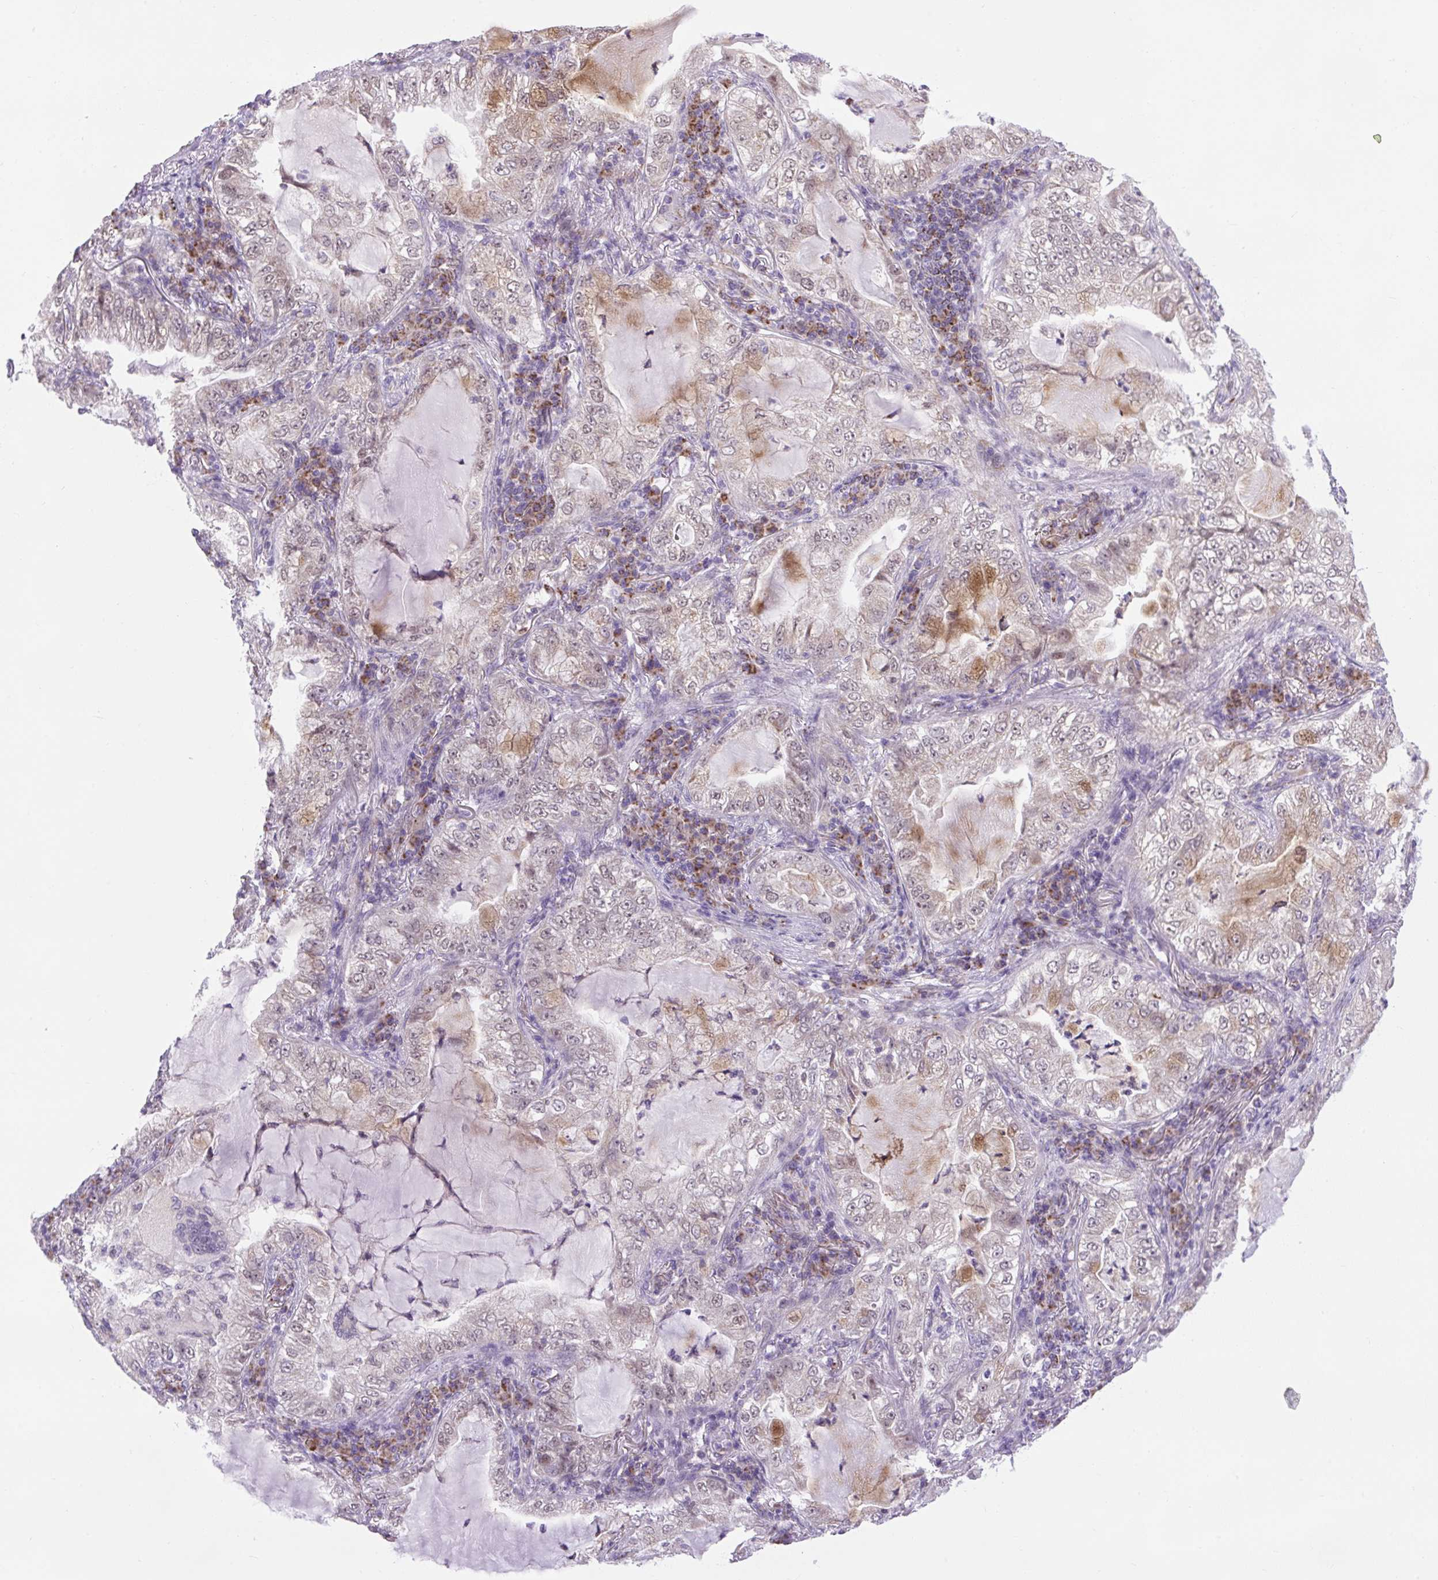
{"staining": {"intensity": "weak", "quantity": "25%-75%", "location": "cytoplasmic/membranous,nuclear"}, "tissue": "lung cancer", "cell_type": "Tumor cells", "image_type": "cancer", "snomed": [{"axis": "morphology", "description": "Adenocarcinoma, NOS"}, {"axis": "topography", "description": "Lung"}], "caption": "A brown stain labels weak cytoplasmic/membranous and nuclear expression of a protein in human lung cancer (adenocarcinoma) tumor cells.", "gene": "SCO2", "patient": {"sex": "female", "age": 73}}